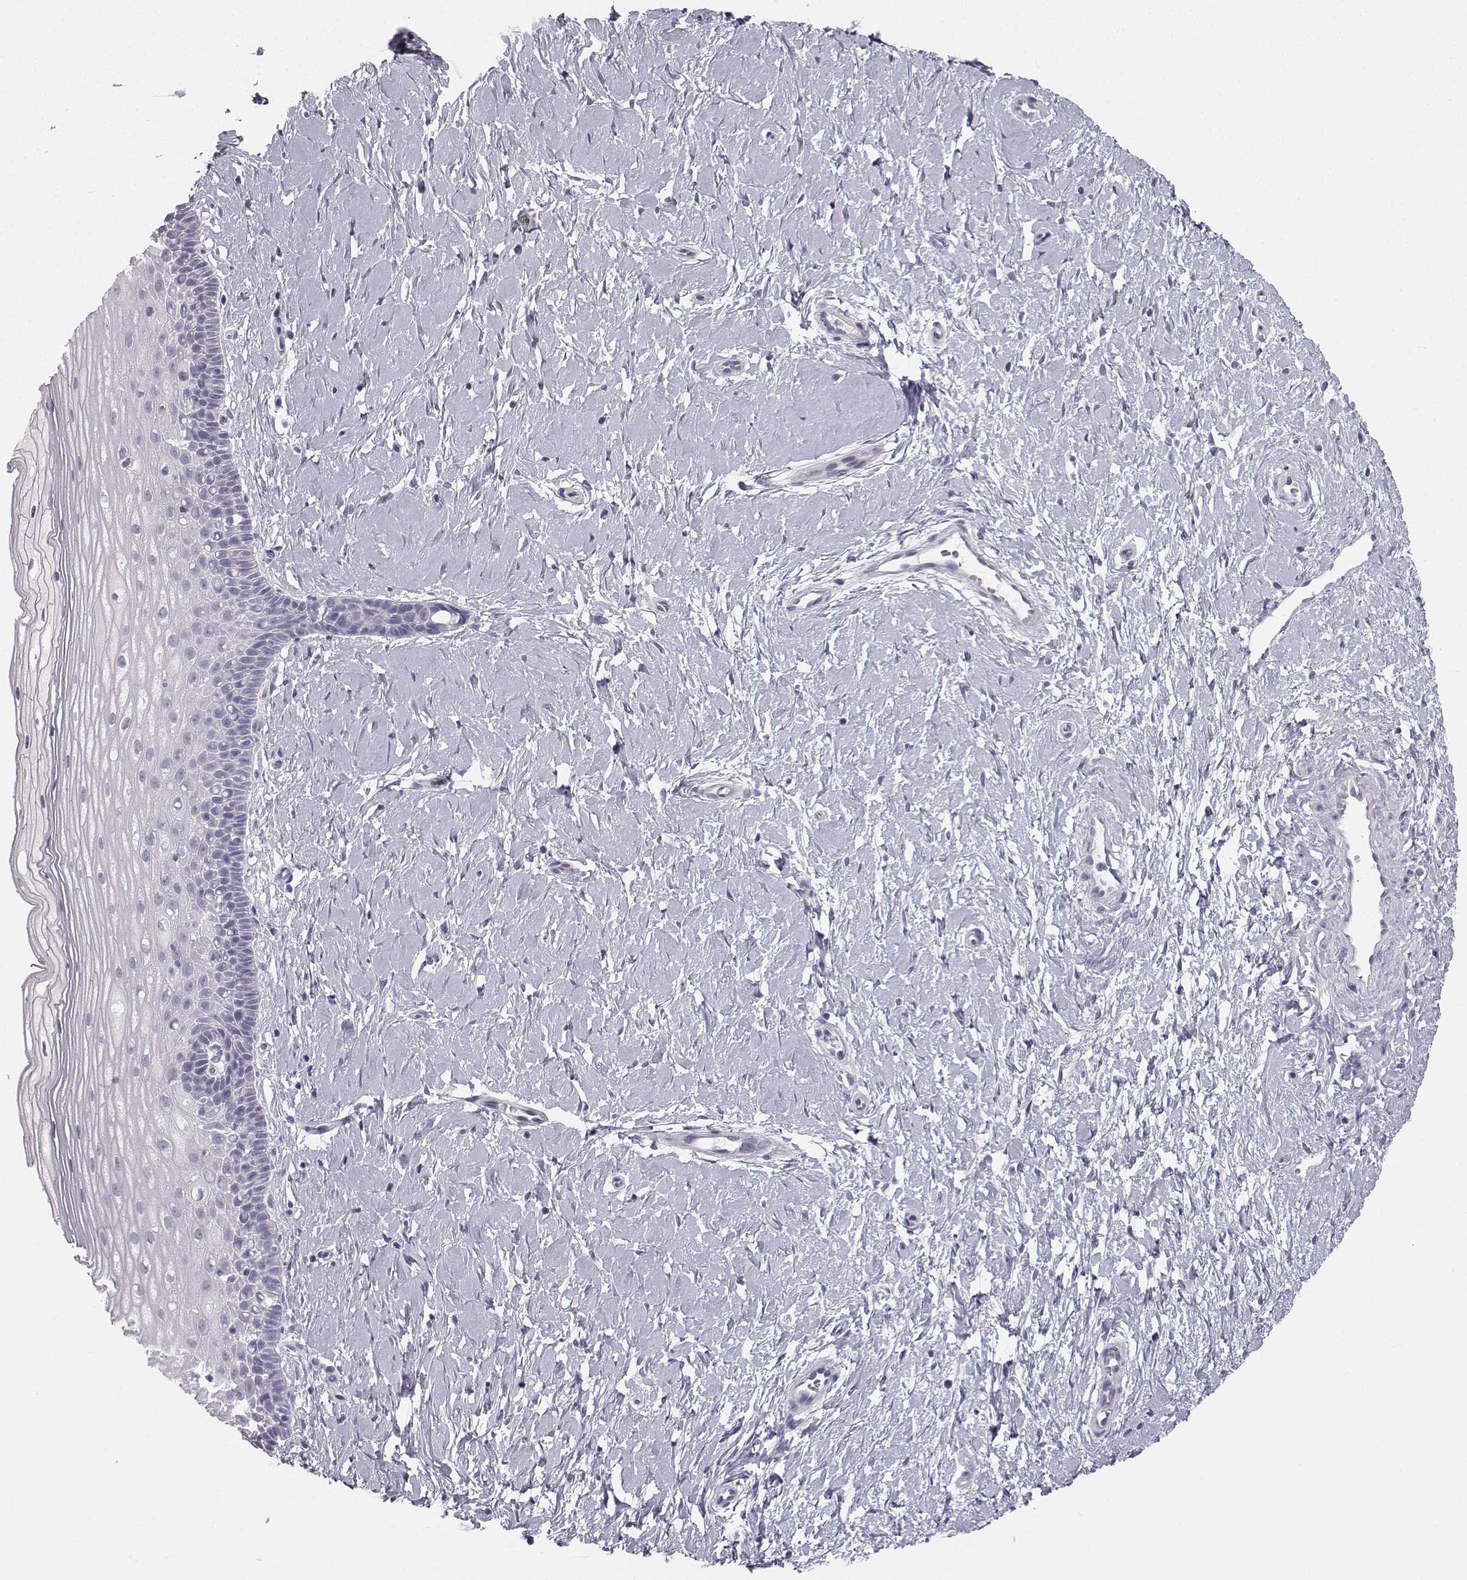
{"staining": {"intensity": "negative", "quantity": "none", "location": "none"}, "tissue": "cervix", "cell_type": "Glandular cells", "image_type": "normal", "snomed": [{"axis": "morphology", "description": "Normal tissue, NOS"}, {"axis": "topography", "description": "Cervix"}], "caption": "DAB (3,3'-diaminobenzidine) immunohistochemical staining of unremarkable cervix shows no significant staining in glandular cells. (Immunohistochemistry (ihc), brightfield microscopy, high magnification).", "gene": "SYCE1", "patient": {"sex": "female", "age": 37}}